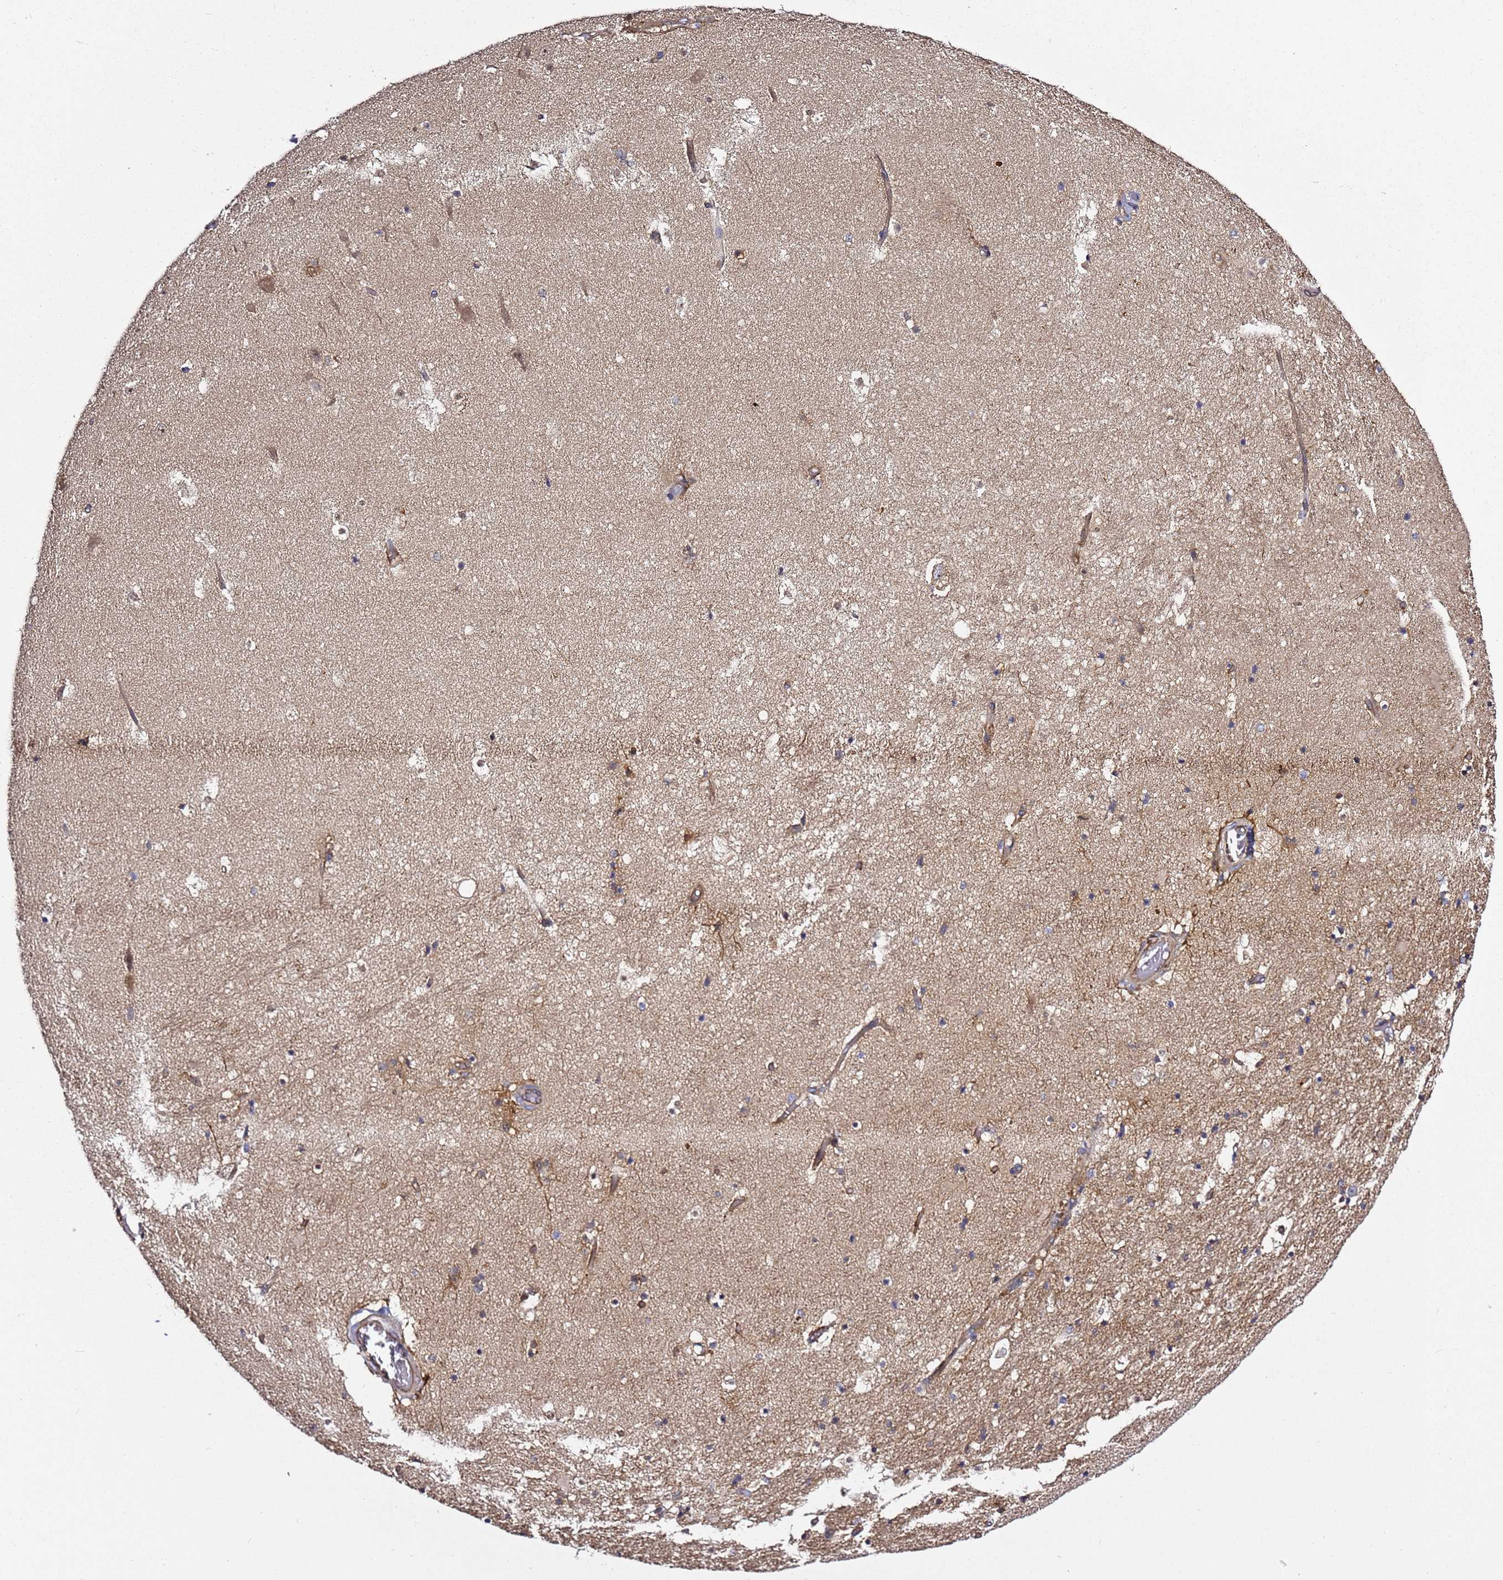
{"staining": {"intensity": "negative", "quantity": "none", "location": "none"}, "tissue": "hippocampus", "cell_type": "Glial cells", "image_type": "normal", "snomed": [{"axis": "morphology", "description": "Normal tissue, NOS"}, {"axis": "topography", "description": "Hippocampus"}], "caption": "IHC micrograph of unremarkable hippocampus: hippocampus stained with DAB (3,3'-diaminobenzidine) demonstrates no significant protein positivity in glial cells. Nuclei are stained in blue.", "gene": "GNL1", "patient": {"sex": "female", "age": 52}}